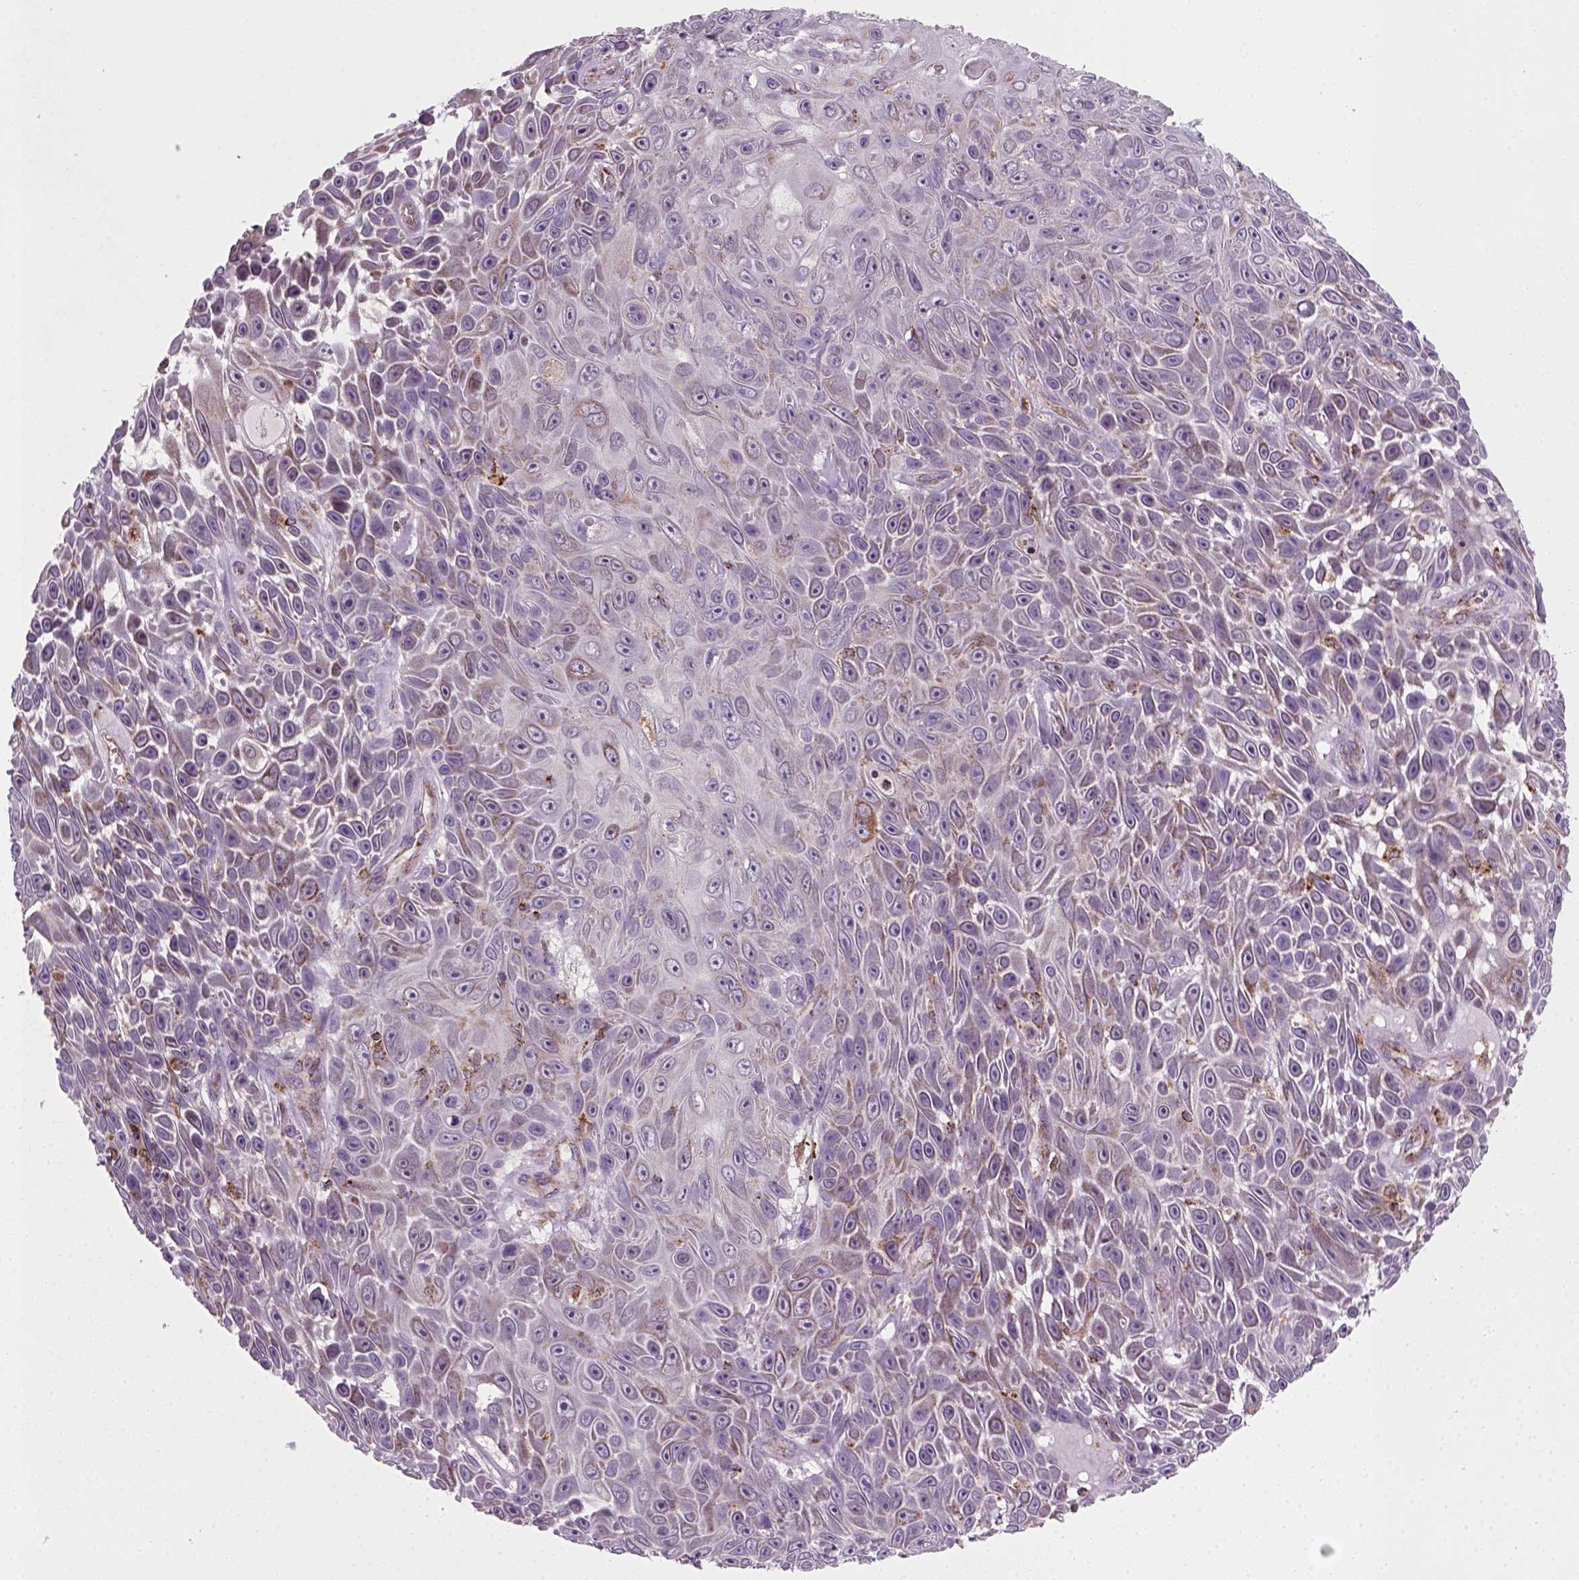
{"staining": {"intensity": "moderate", "quantity": "<25%", "location": "cytoplasmic/membranous"}, "tissue": "skin cancer", "cell_type": "Tumor cells", "image_type": "cancer", "snomed": [{"axis": "morphology", "description": "Squamous cell carcinoma, NOS"}, {"axis": "topography", "description": "Skin"}], "caption": "Immunohistochemistry (IHC) staining of skin cancer (squamous cell carcinoma), which demonstrates low levels of moderate cytoplasmic/membranous expression in about <25% of tumor cells indicating moderate cytoplasmic/membranous protein positivity. The staining was performed using DAB (brown) for protein detection and nuclei were counterstained in hematoxylin (blue).", "gene": "NUDT16L1", "patient": {"sex": "male", "age": 82}}